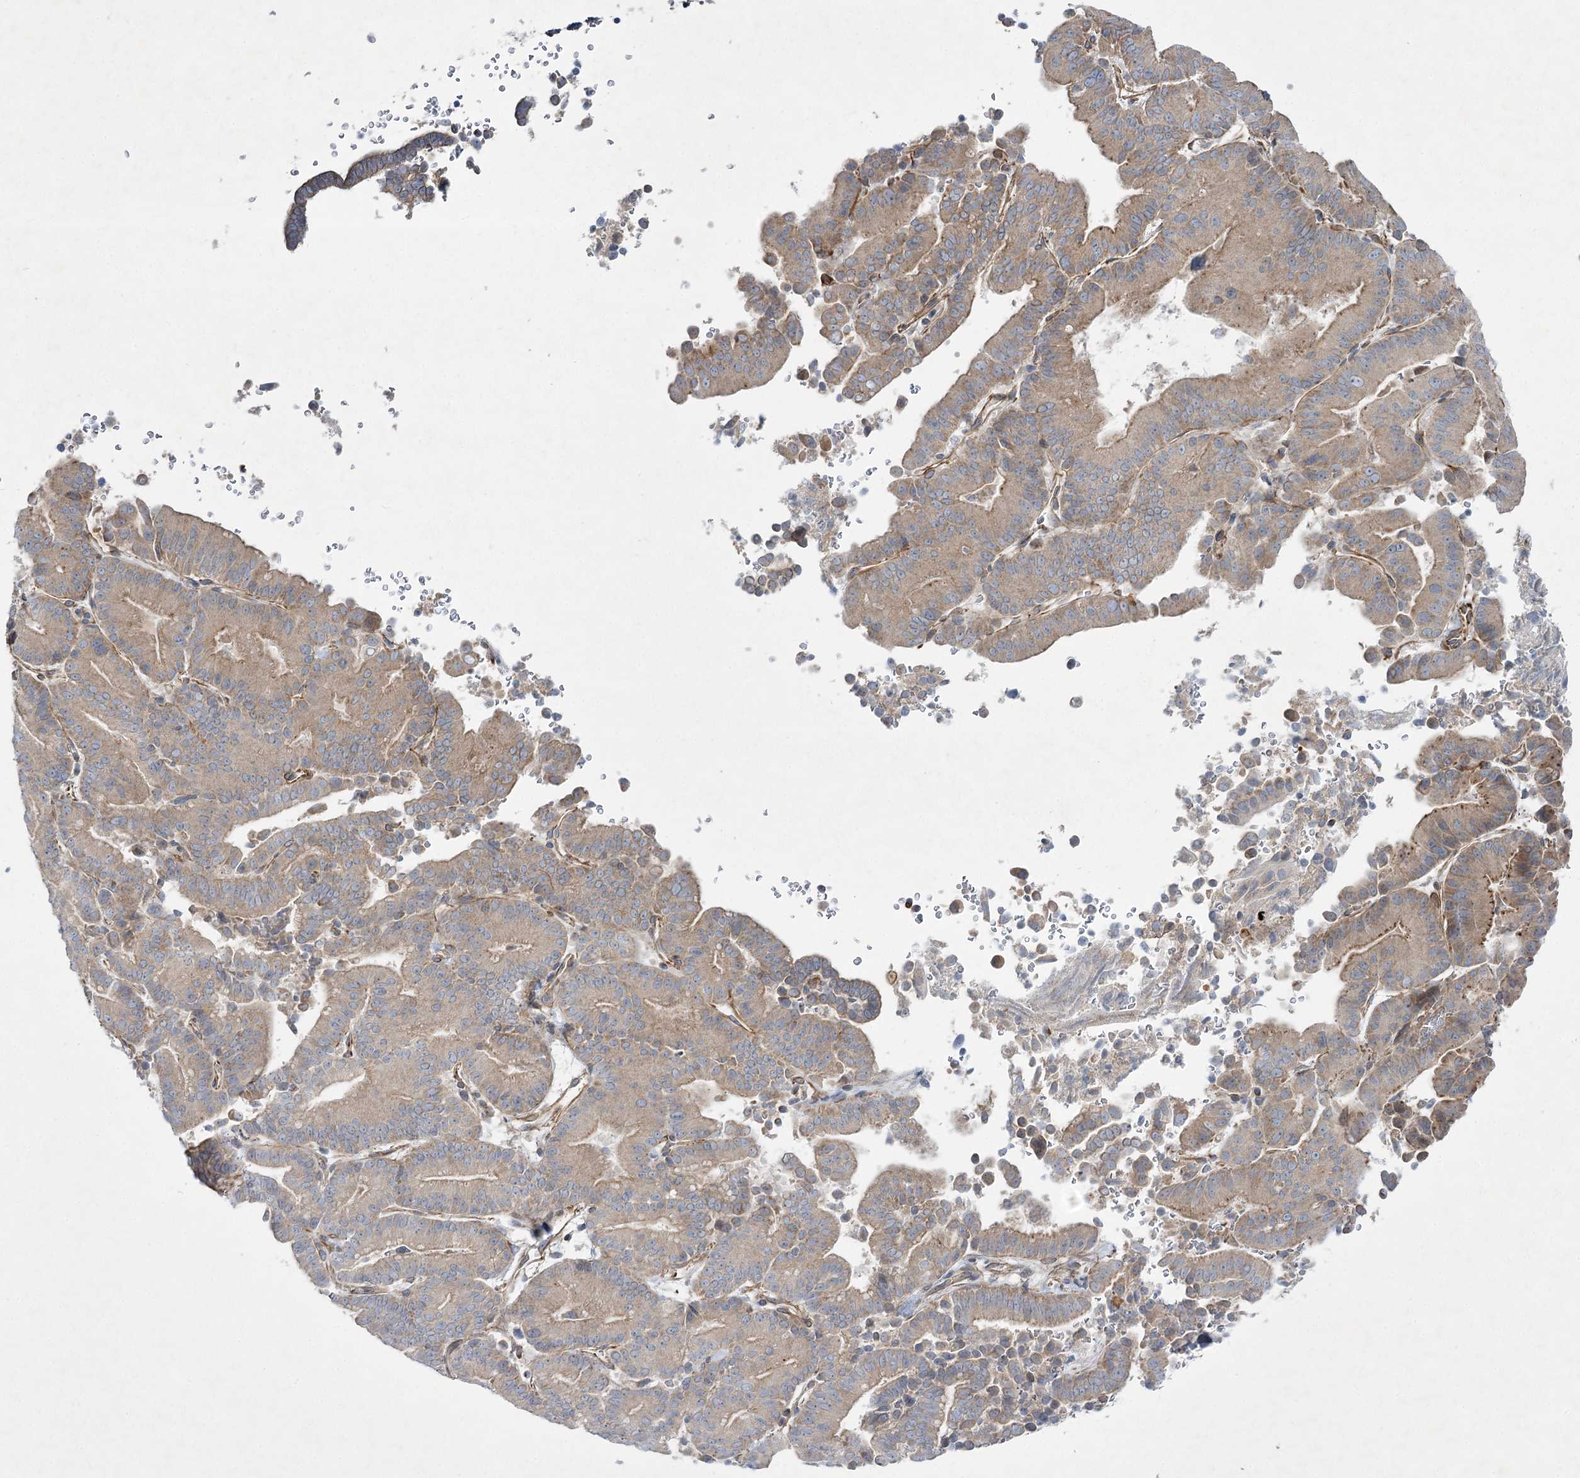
{"staining": {"intensity": "weak", "quantity": ">75%", "location": "cytoplasmic/membranous"}, "tissue": "liver cancer", "cell_type": "Tumor cells", "image_type": "cancer", "snomed": [{"axis": "morphology", "description": "Cholangiocarcinoma"}, {"axis": "topography", "description": "Liver"}], "caption": "Human liver cholangiocarcinoma stained with a protein marker shows weak staining in tumor cells.", "gene": "KIAA0825", "patient": {"sex": "female", "age": 75}}